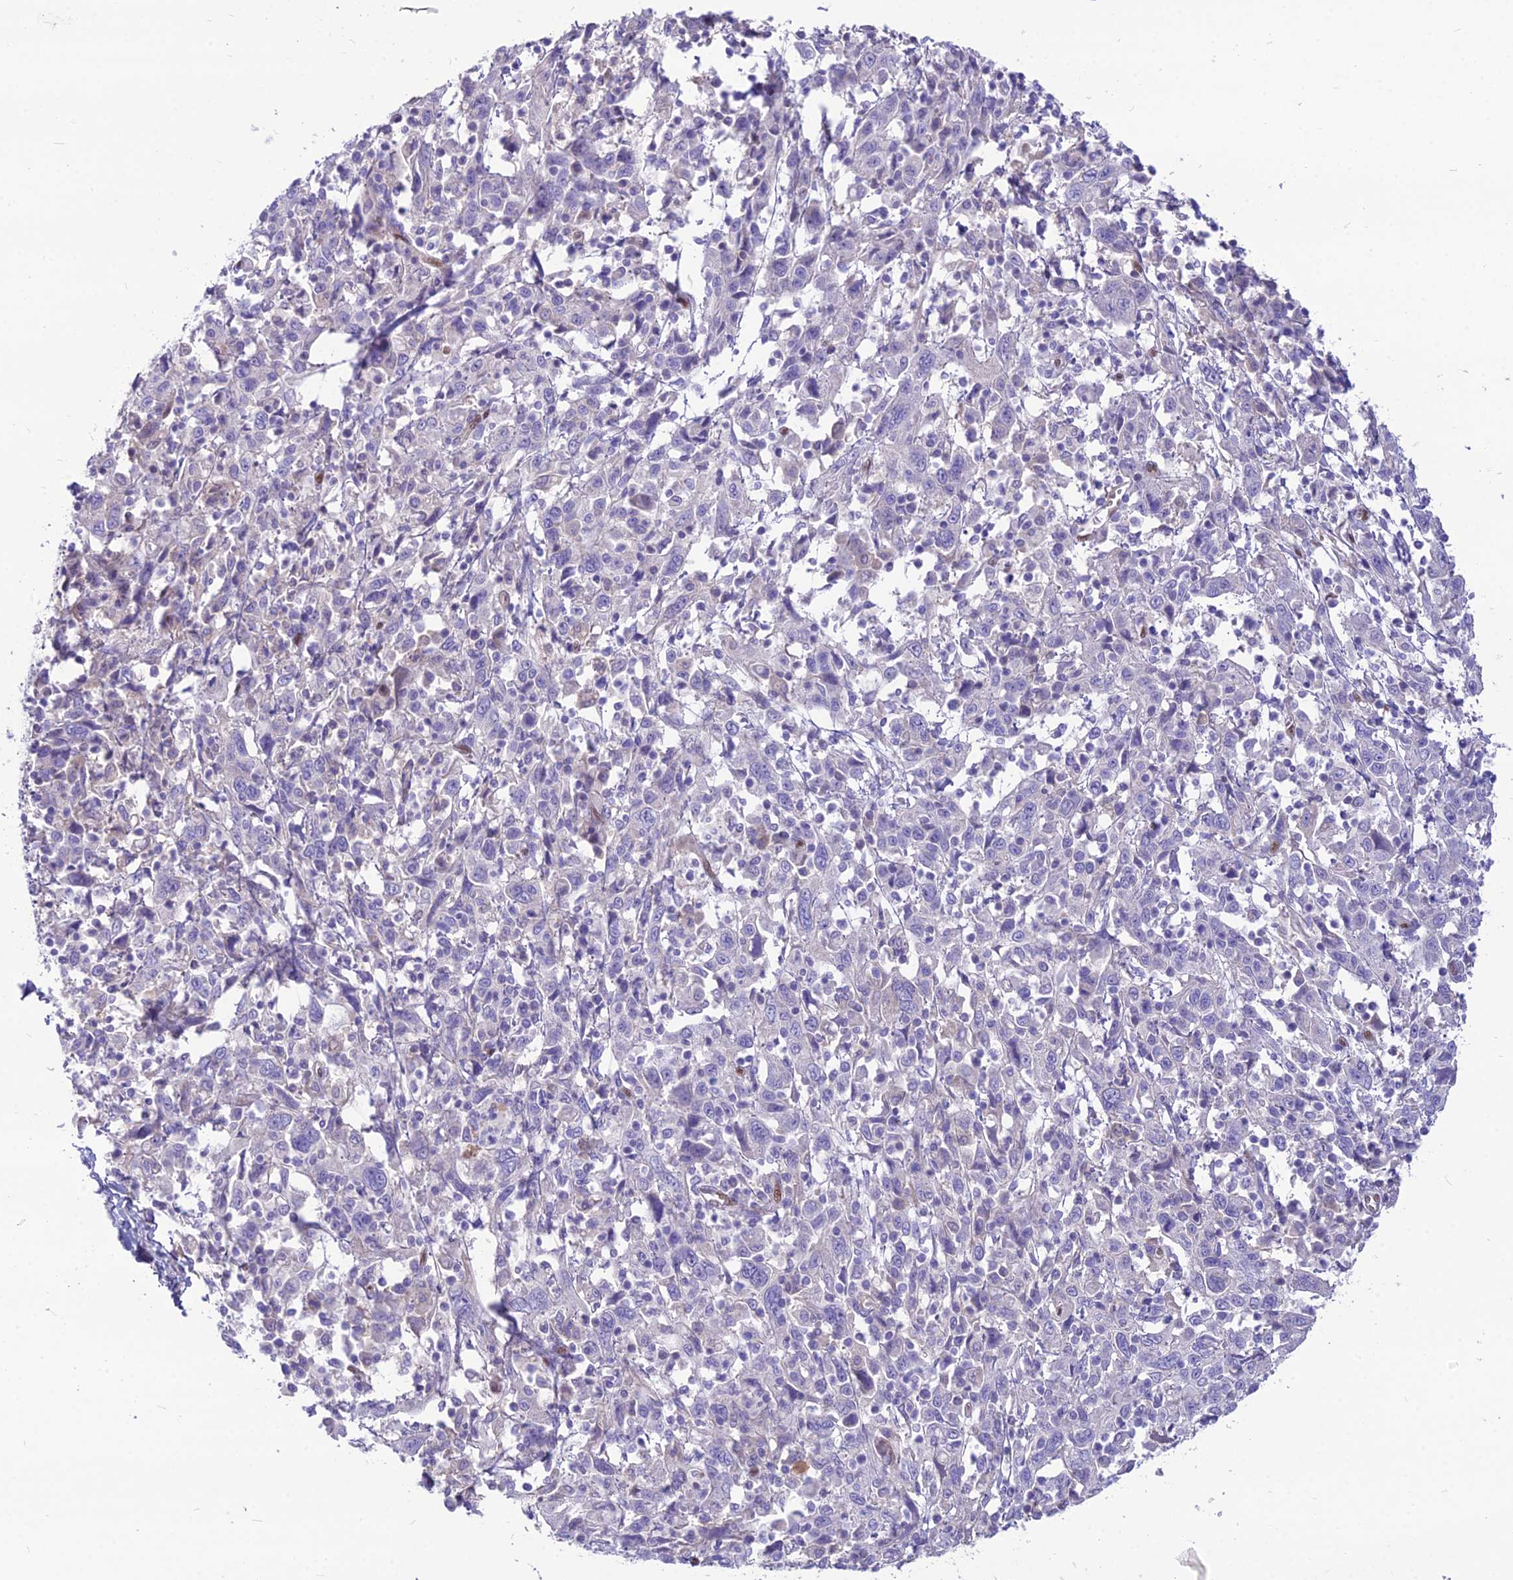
{"staining": {"intensity": "negative", "quantity": "none", "location": "none"}, "tissue": "cervical cancer", "cell_type": "Tumor cells", "image_type": "cancer", "snomed": [{"axis": "morphology", "description": "Squamous cell carcinoma, NOS"}, {"axis": "topography", "description": "Cervix"}], "caption": "Cervical cancer (squamous cell carcinoma) was stained to show a protein in brown. There is no significant positivity in tumor cells.", "gene": "NOVA2", "patient": {"sex": "female", "age": 46}}